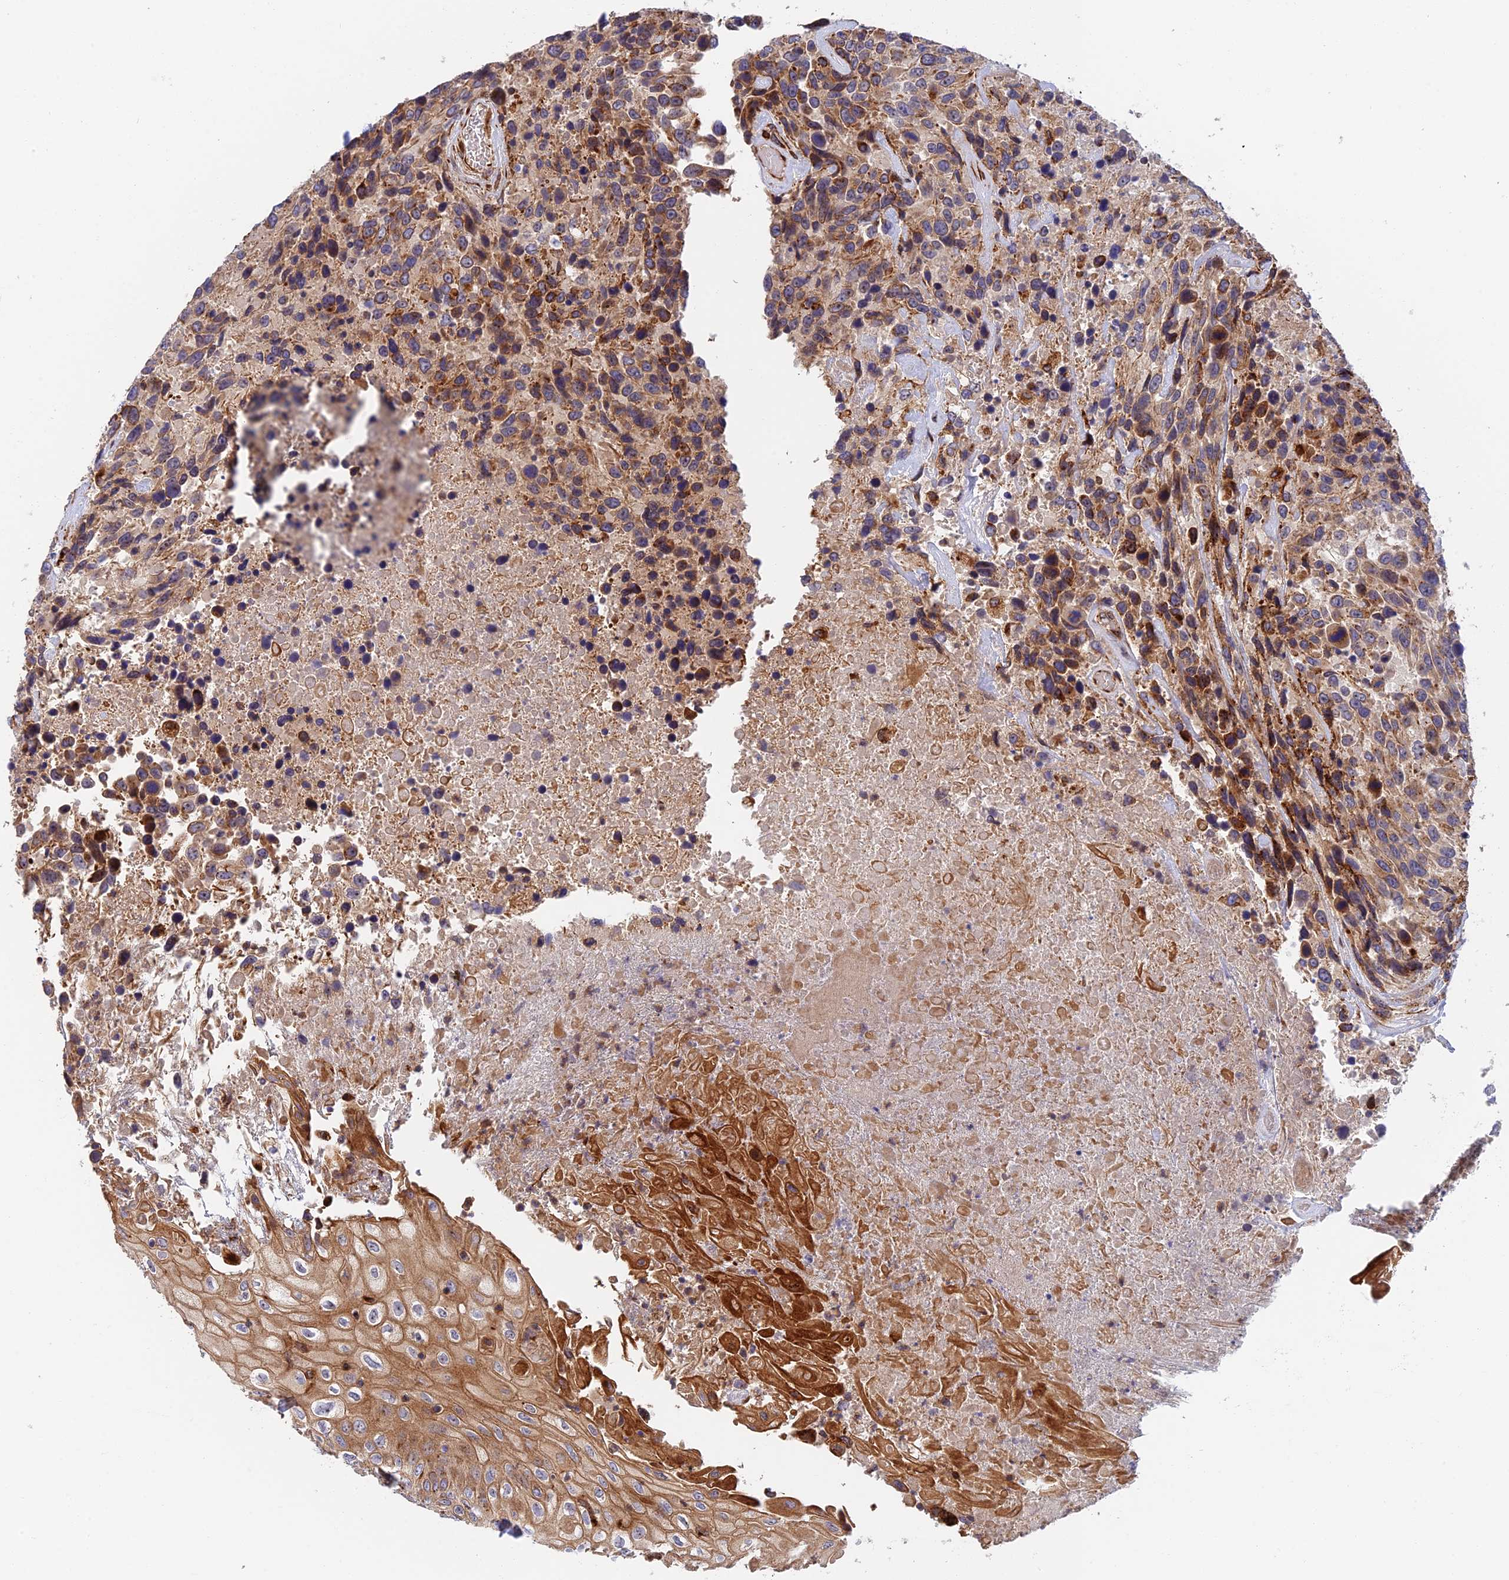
{"staining": {"intensity": "moderate", "quantity": "<25%", "location": "cytoplasmic/membranous"}, "tissue": "urothelial cancer", "cell_type": "Tumor cells", "image_type": "cancer", "snomed": [{"axis": "morphology", "description": "Urothelial carcinoma, High grade"}, {"axis": "topography", "description": "Urinary bladder"}], "caption": "Immunohistochemistry (IHC) of urothelial cancer exhibits low levels of moderate cytoplasmic/membranous expression in about <25% of tumor cells.", "gene": "PPP2R3C", "patient": {"sex": "female", "age": 70}}